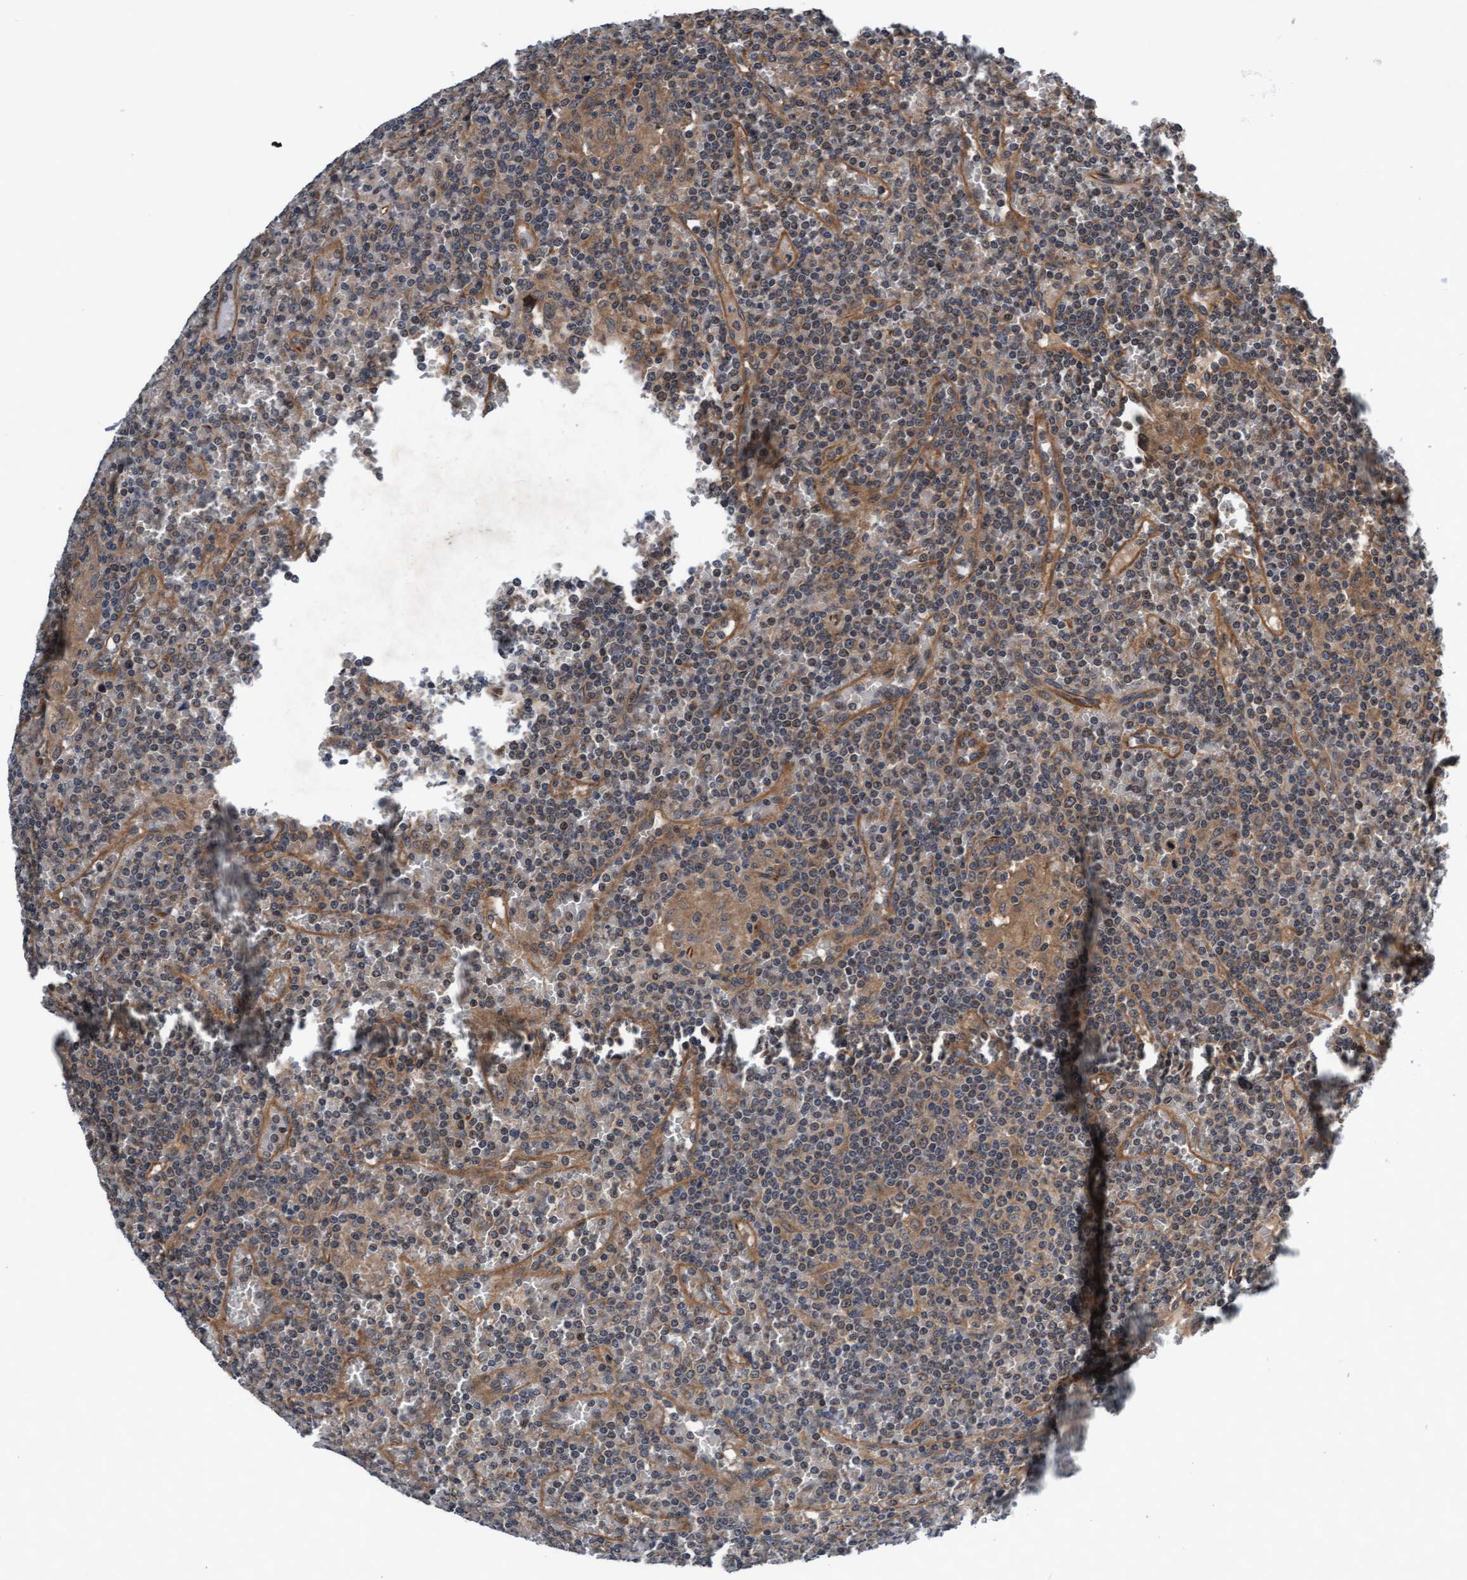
{"staining": {"intensity": "weak", "quantity": "25%-75%", "location": "cytoplasmic/membranous"}, "tissue": "lymphoma", "cell_type": "Tumor cells", "image_type": "cancer", "snomed": [{"axis": "morphology", "description": "Malignant lymphoma, non-Hodgkin's type, Low grade"}, {"axis": "topography", "description": "Spleen"}], "caption": "Tumor cells show weak cytoplasmic/membranous positivity in approximately 25%-75% of cells in malignant lymphoma, non-Hodgkin's type (low-grade).", "gene": "EFCAB13", "patient": {"sex": "female", "age": 19}}